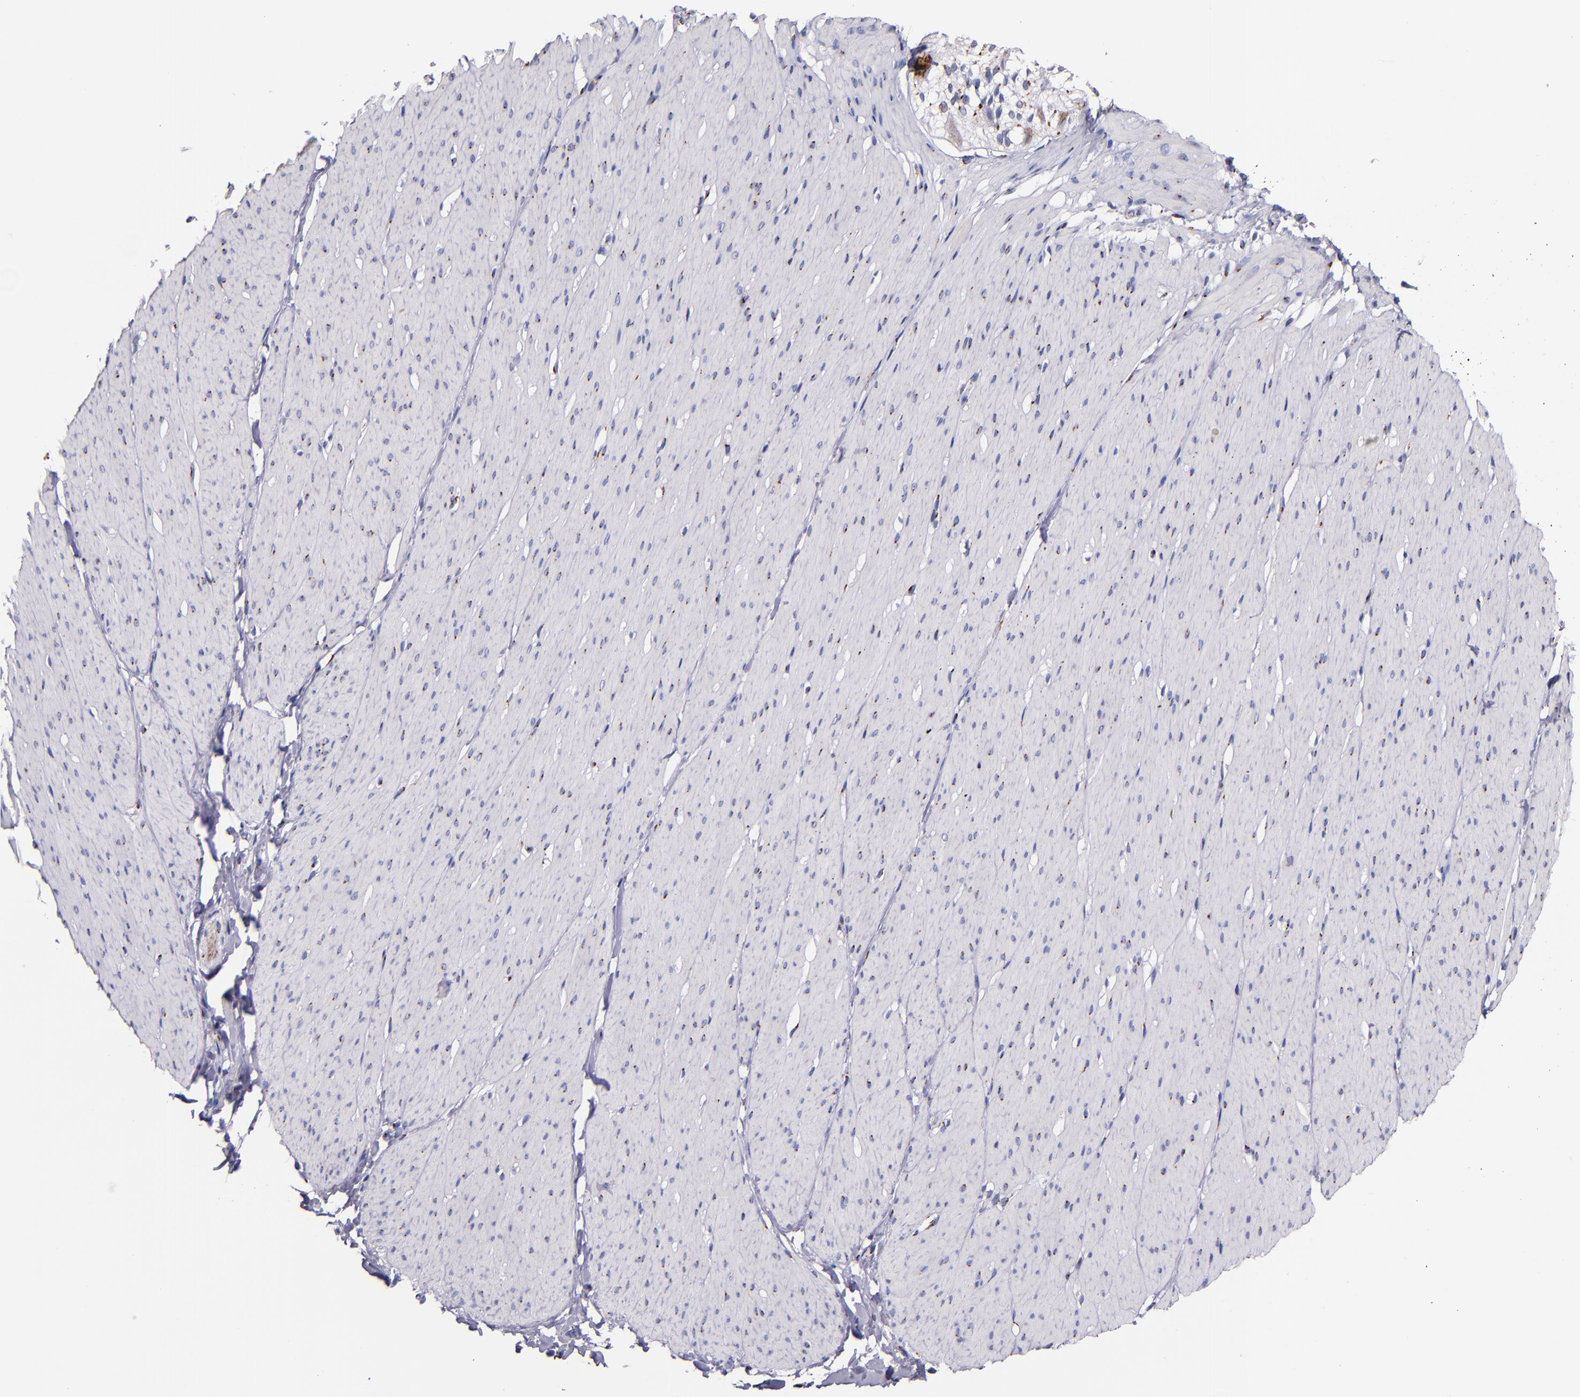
{"staining": {"intensity": "strong", "quantity": ">75%", "location": "cytoplasmic/membranous,nuclear"}, "tissue": "smooth muscle", "cell_type": "Smooth muscle cells", "image_type": "normal", "snomed": [{"axis": "morphology", "description": "Normal tissue, NOS"}, {"axis": "topography", "description": "Smooth muscle"}, {"axis": "topography", "description": "Colon"}], "caption": "Protein expression analysis of unremarkable smooth muscle shows strong cytoplasmic/membranous,nuclear staining in about >75% of smooth muscle cells. (DAB IHC with brightfield microscopy, high magnification).", "gene": "GOLIM4", "patient": {"sex": "male", "age": 67}}